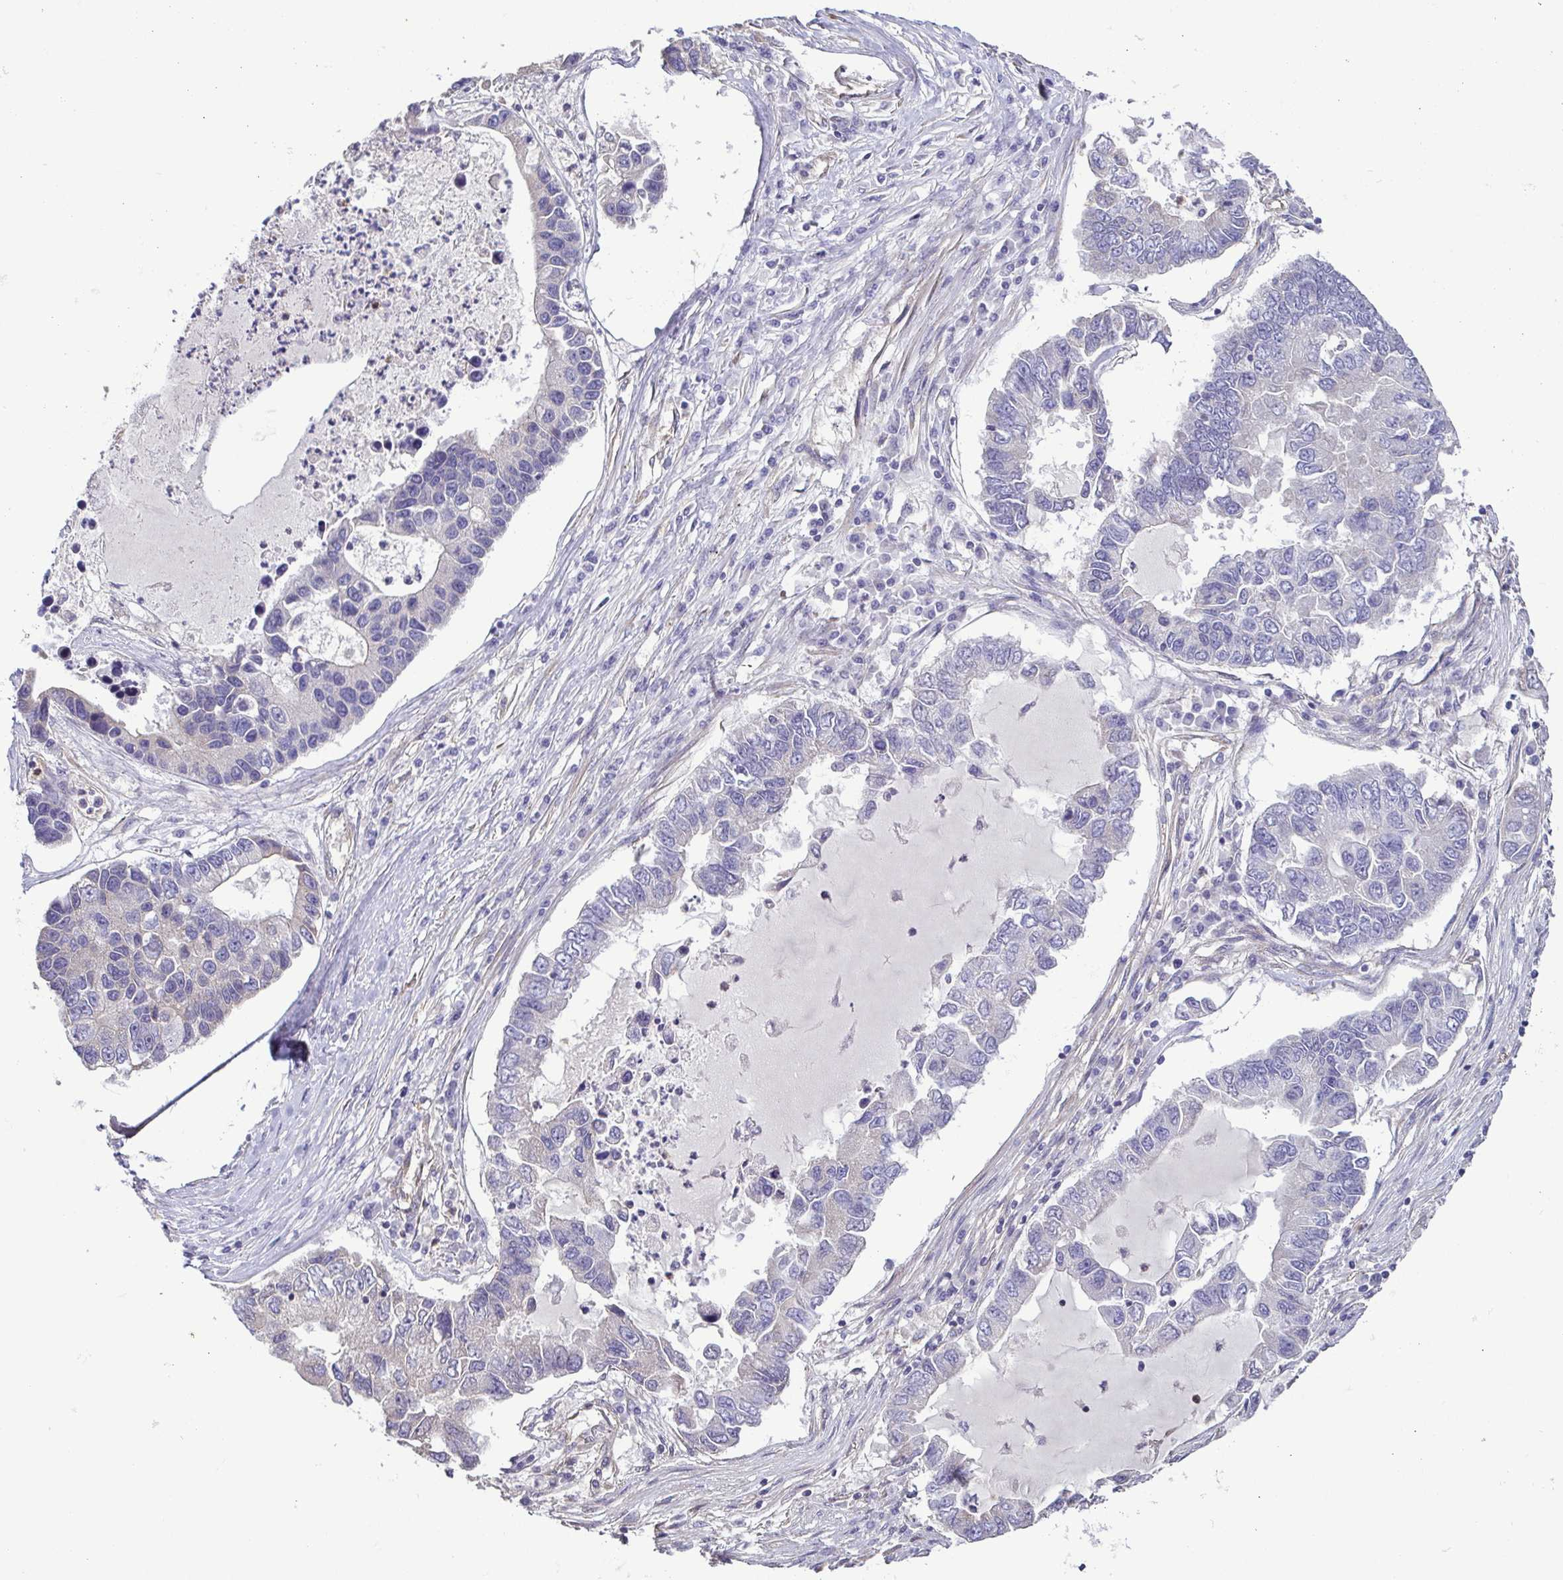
{"staining": {"intensity": "negative", "quantity": "none", "location": "none"}, "tissue": "lung cancer", "cell_type": "Tumor cells", "image_type": "cancer", "snomed": [{"axis": "morphology", "description": "Adenocarcinoma, NOS"}, {"axis": "topography", "description": "Bronchus"}, {"axis": "topography", "description": "Lung"}], "caption": "DAB (3,3'-diaminobenzidine) immunohistochemical staining of human lung cancer (adenocarcinoma) reveals no significant staining in tumor cells. Nuclei are stained in blue.", "gene": "MYL10", "patient": {"sex": "female", "age": 51}}